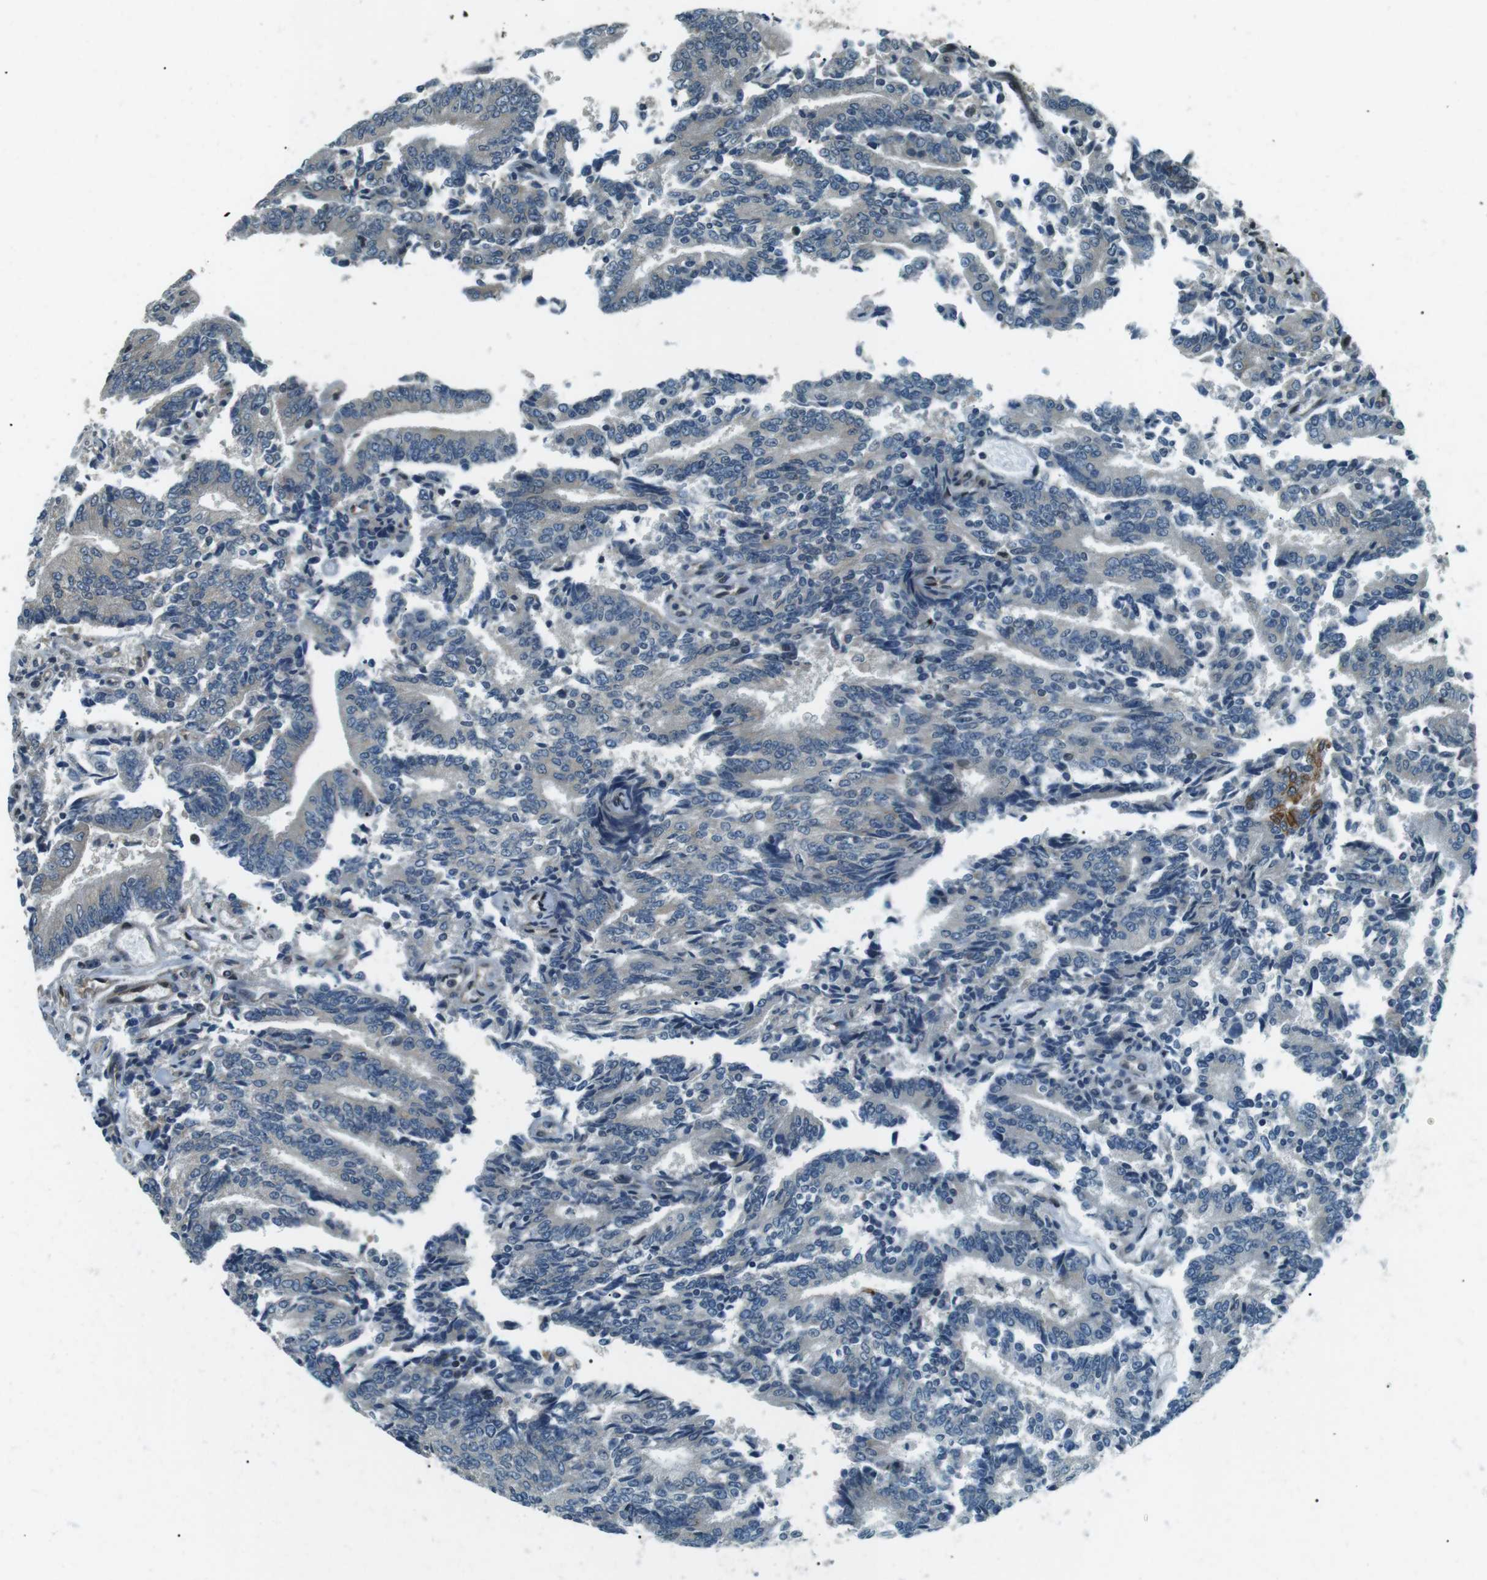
{"staining": {"intensity": "negative", "quantity": "none", "location": "none"}, "tissue": "prostate cancer", "cell_type": "Tumor cells", "image_type": "cancer", "snomed": [{"axis": "morphology", "description": "Normal tissue, NOS"}, {"axis": "morphology", "description": "Adenocarcinoma, High grade"}, {"axis": "topography", "description": "Prostate"}, {"axis": "topography", "description": "Seminal veicle"}], "caption": "There is no significant expression in tumor cells of high-grade adenocarcinoma (prostate).", "gene": "TMEM74", "patient": {"sex": "male", "age": 55}}